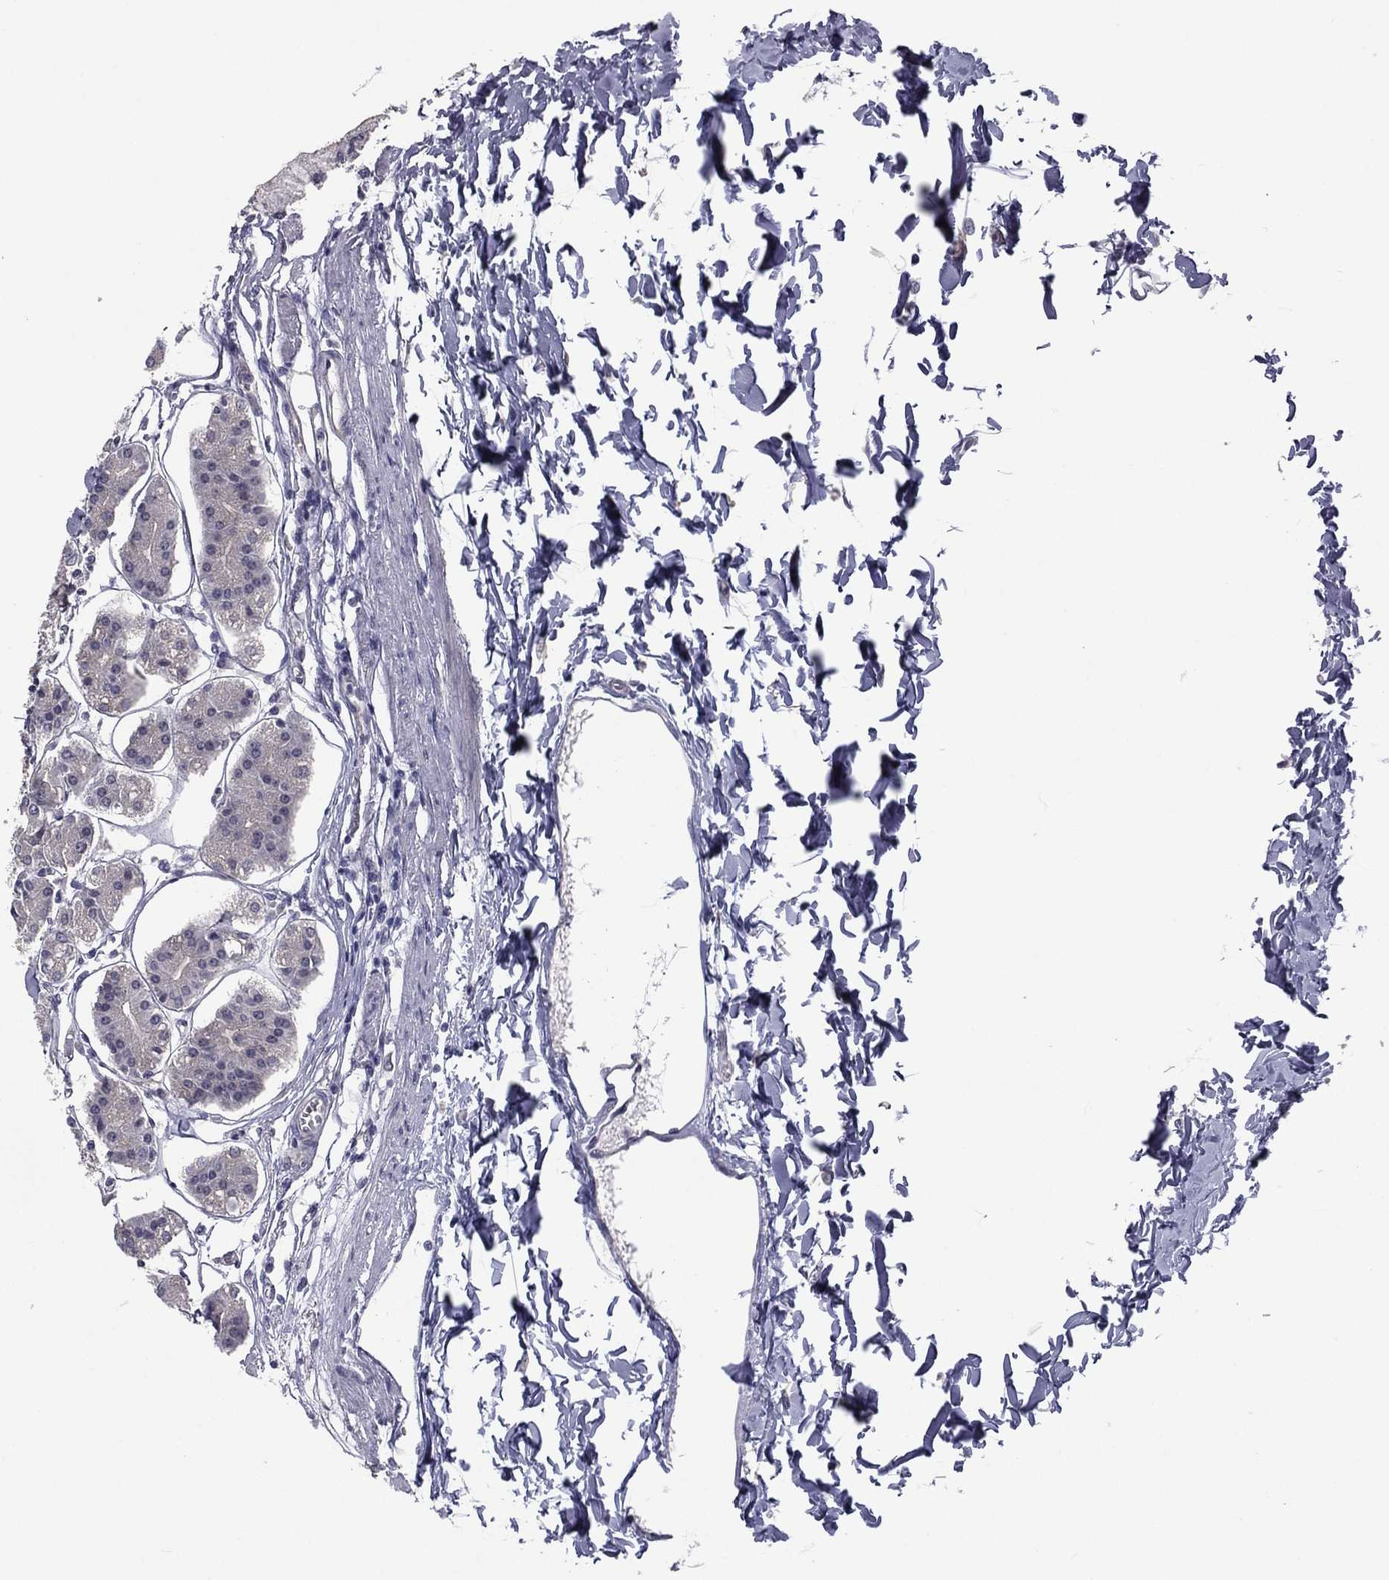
{"staining": {"intensity": "moderate", "quantity": "<25%", "location": "cytoplasmic/membranous"}, "tissue": "stomach", "cell_type": "Glandular cells", "image_type": "normal", "snomed": [{"axis": "morphology", "description": "Normal tissue, NOS"}, {"axis": "topography", "description": "Skeletal muscle"}, {"axis": "topography", "description": "Stomach"}], "caption": "Immunohistochemistry of normal stomach demonstrates low levels of moderate cytoplasmic/membranous positivity in approximately <25% of glandular cells. (Stains: DAB (3,3'-diaminobenzidine) in brown, nuclei in blue, Microscopy: brightfield microscopy at high magnification).", "gene": "ACTRT2", "patient": {"sex": "female", "age": 57}}